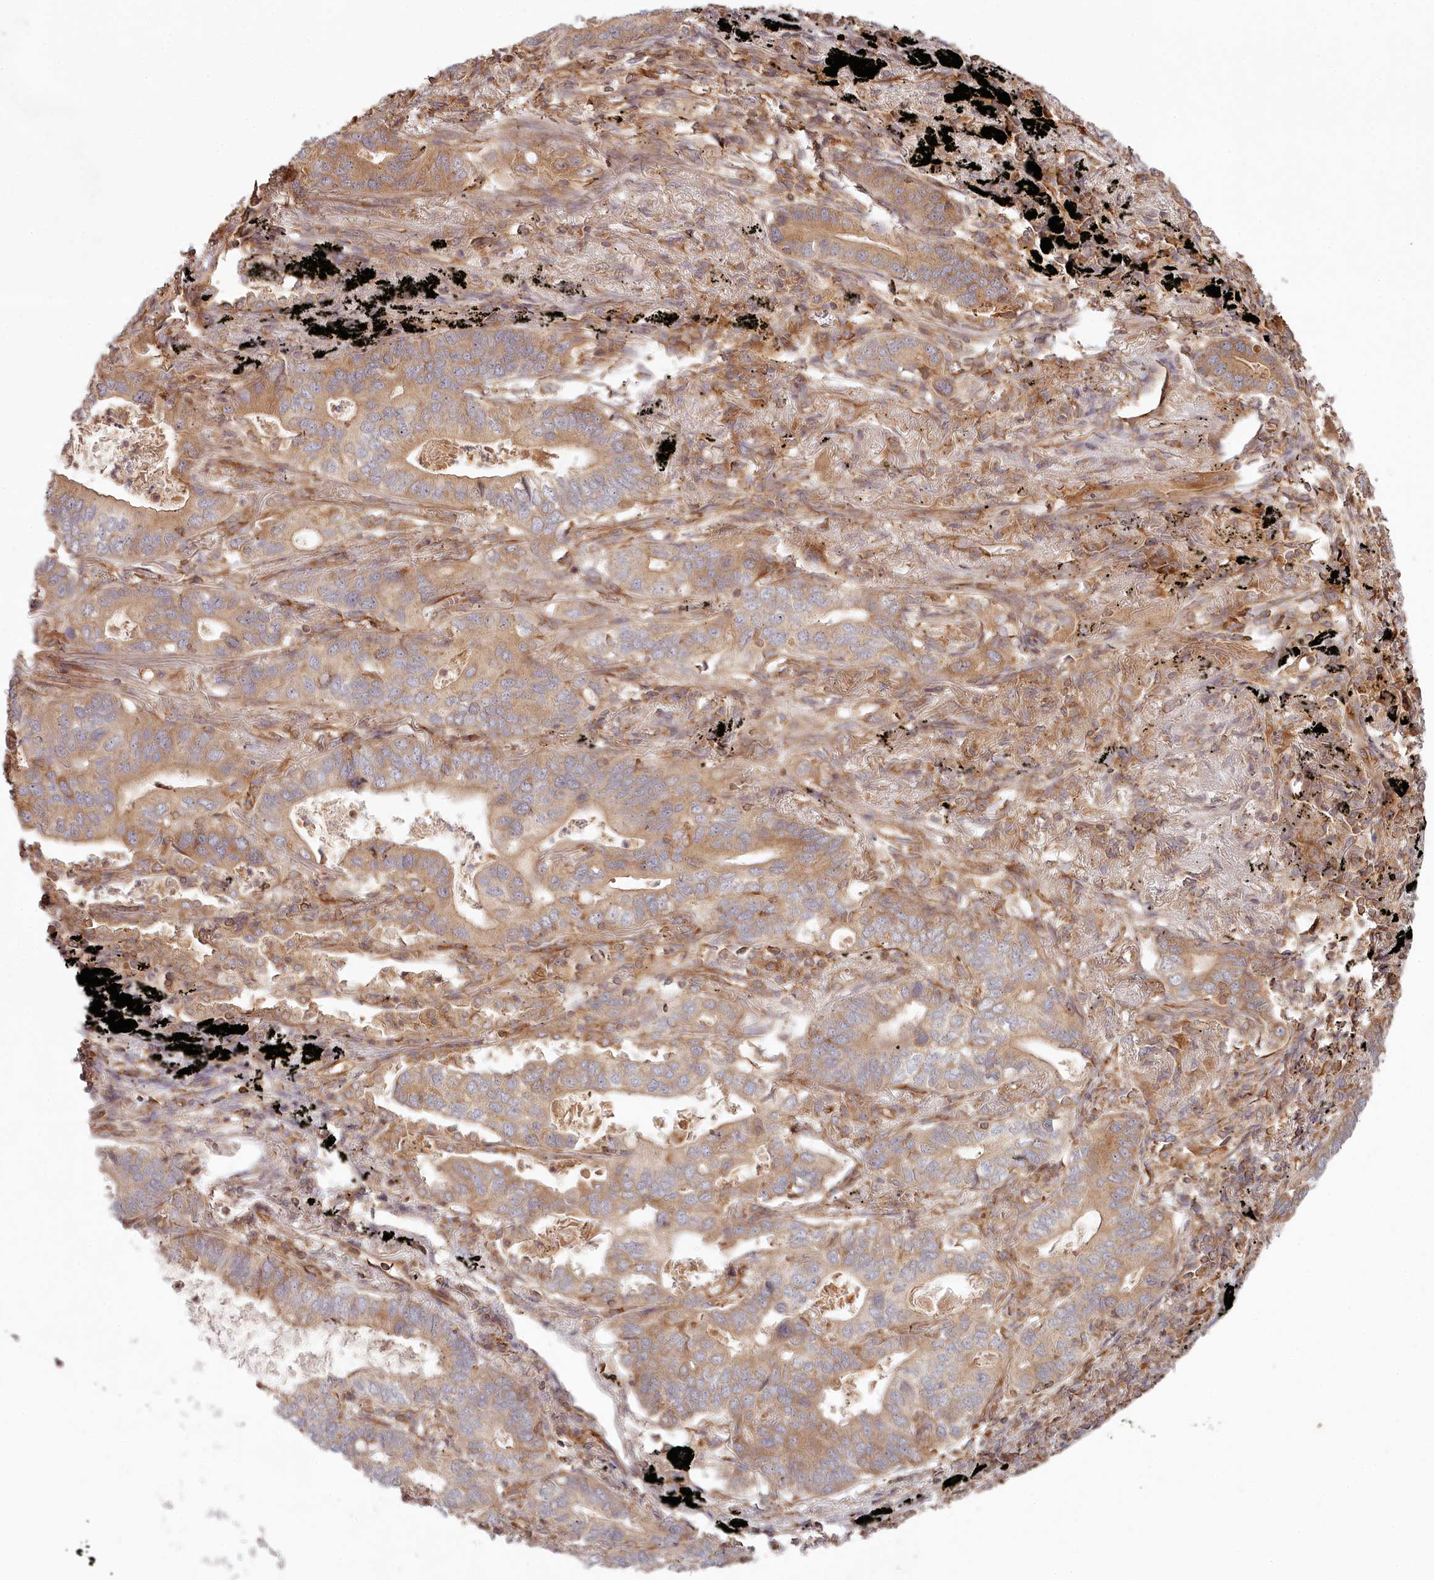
{"staining": {"intensity": "moderate", "quantity": ">75%", "location": "cytoplasmic/membranous"}, "tissue": "lung cancer", "cell_type": "Tumor cells", "image_type": "cancer", "snomed": [{"axis": "morphology", "description": "Adenocarcinoma, NOS"}, {"axis": "topography", "description": "Lung"}], "caption": "The image exhibits immunohistochemical staining of lung cancer. There is moderate cytoplasmic/membranous staining is appreciated in approximately >75% of tumor cells. (DAB IHC with brightfield microscopy, high magnification).", "gene": "TMIE", "patient": {"sex": "male", "age": 67}}